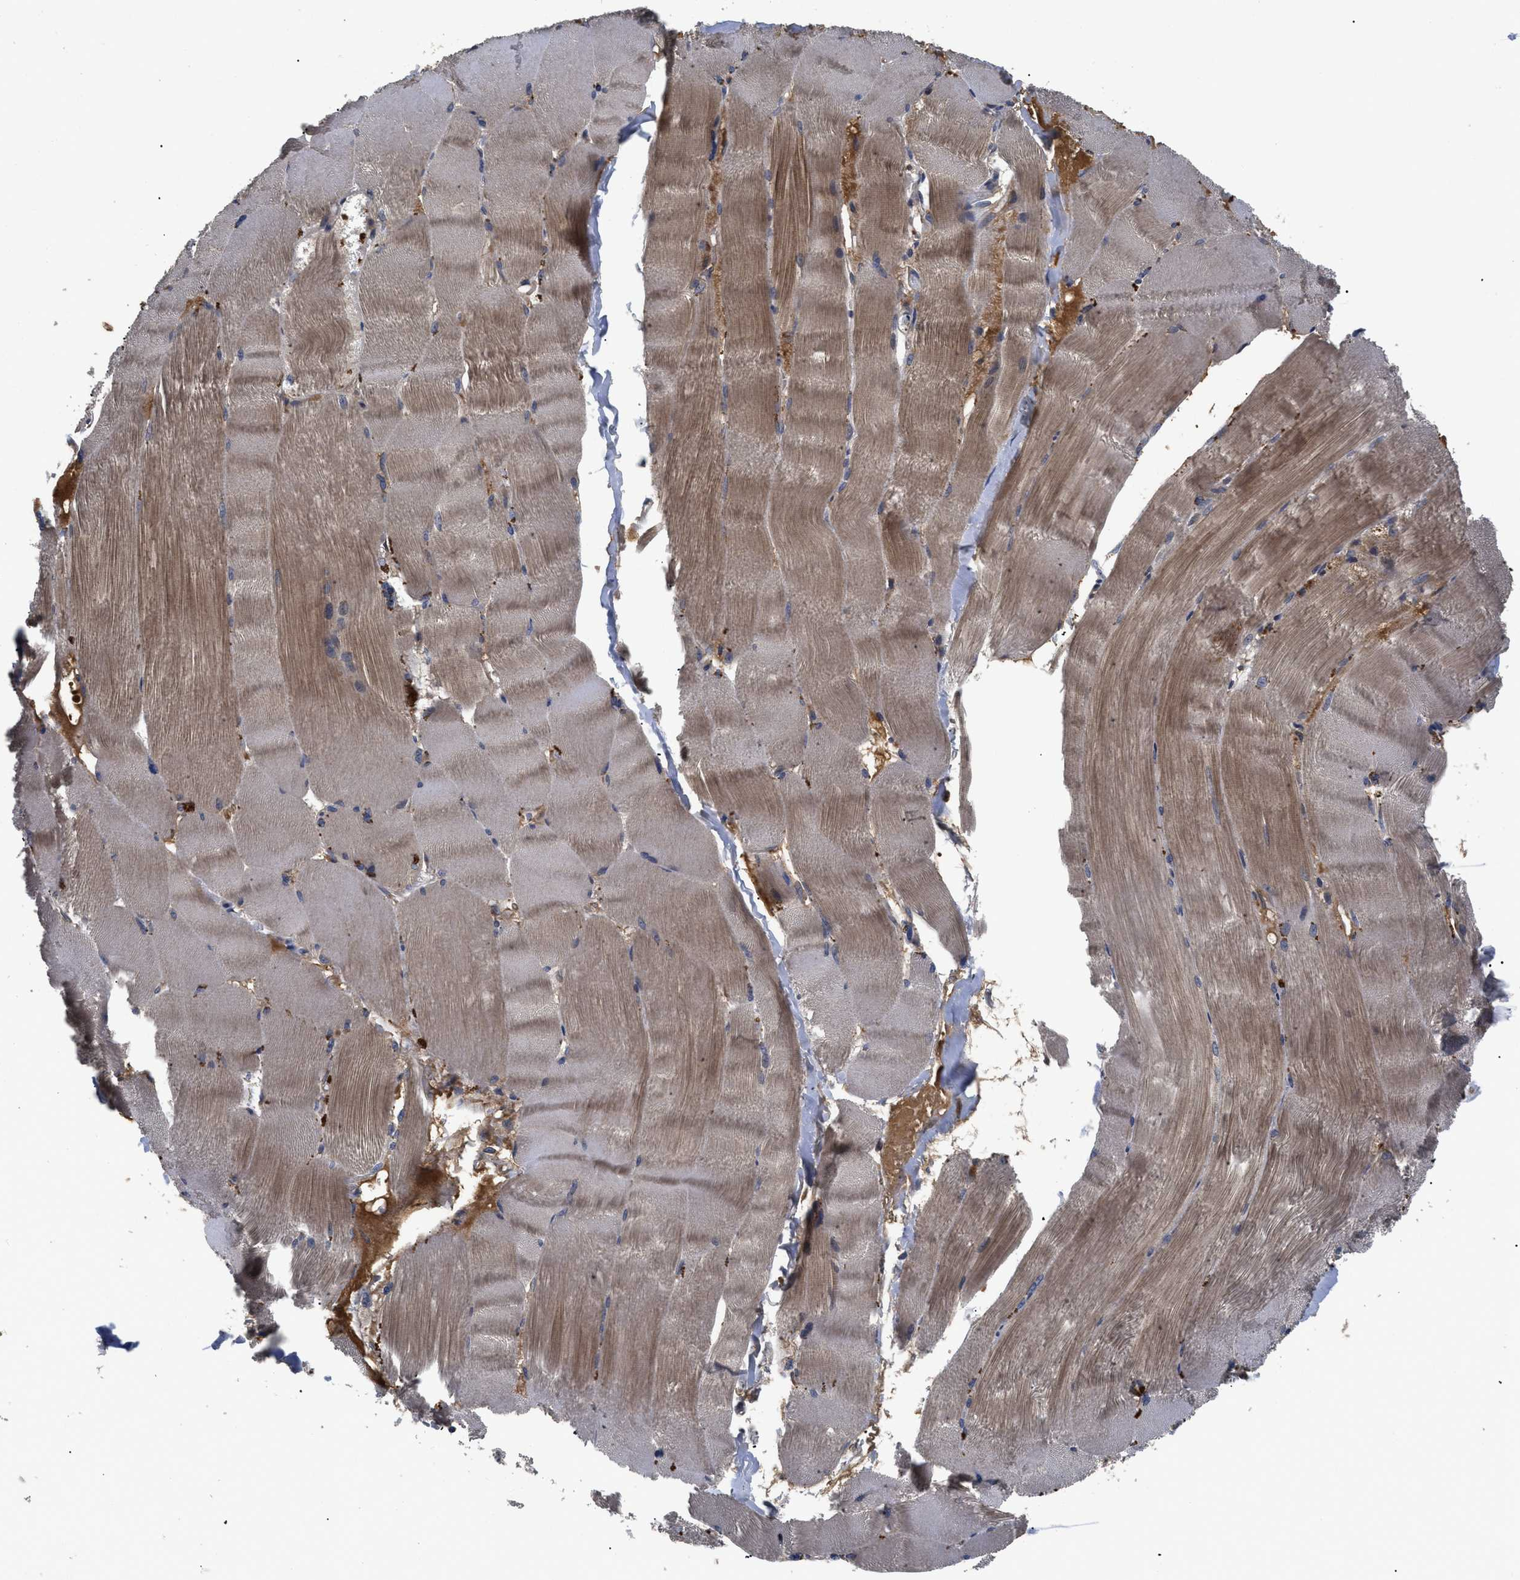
{"staining": {"intensity": "moderate", "quantity": "25%-75%", "location": "cytoplasmic/membranous"}, "tissue": "skeletal muscle", "cell_type": "Myocytes", "image_type": "normal", "snomed": [{"axis": "morphology", "description": "Normal tissue, NOS"}, {"axis": "topography", "description": "Skin"}, {"axis": "topography", "description": "Skeletal muscle"}], "caption": "DAB (3,3'-diaminobenzidine) immunohistochemical staining of normal human skeletal muscle exhibits moderate cytoplasmic/membranous protein positivity in approximately 25%-75% of myocytes.", "gene": "LRRC3", "patient": {"sex": "male", "age": 83}}